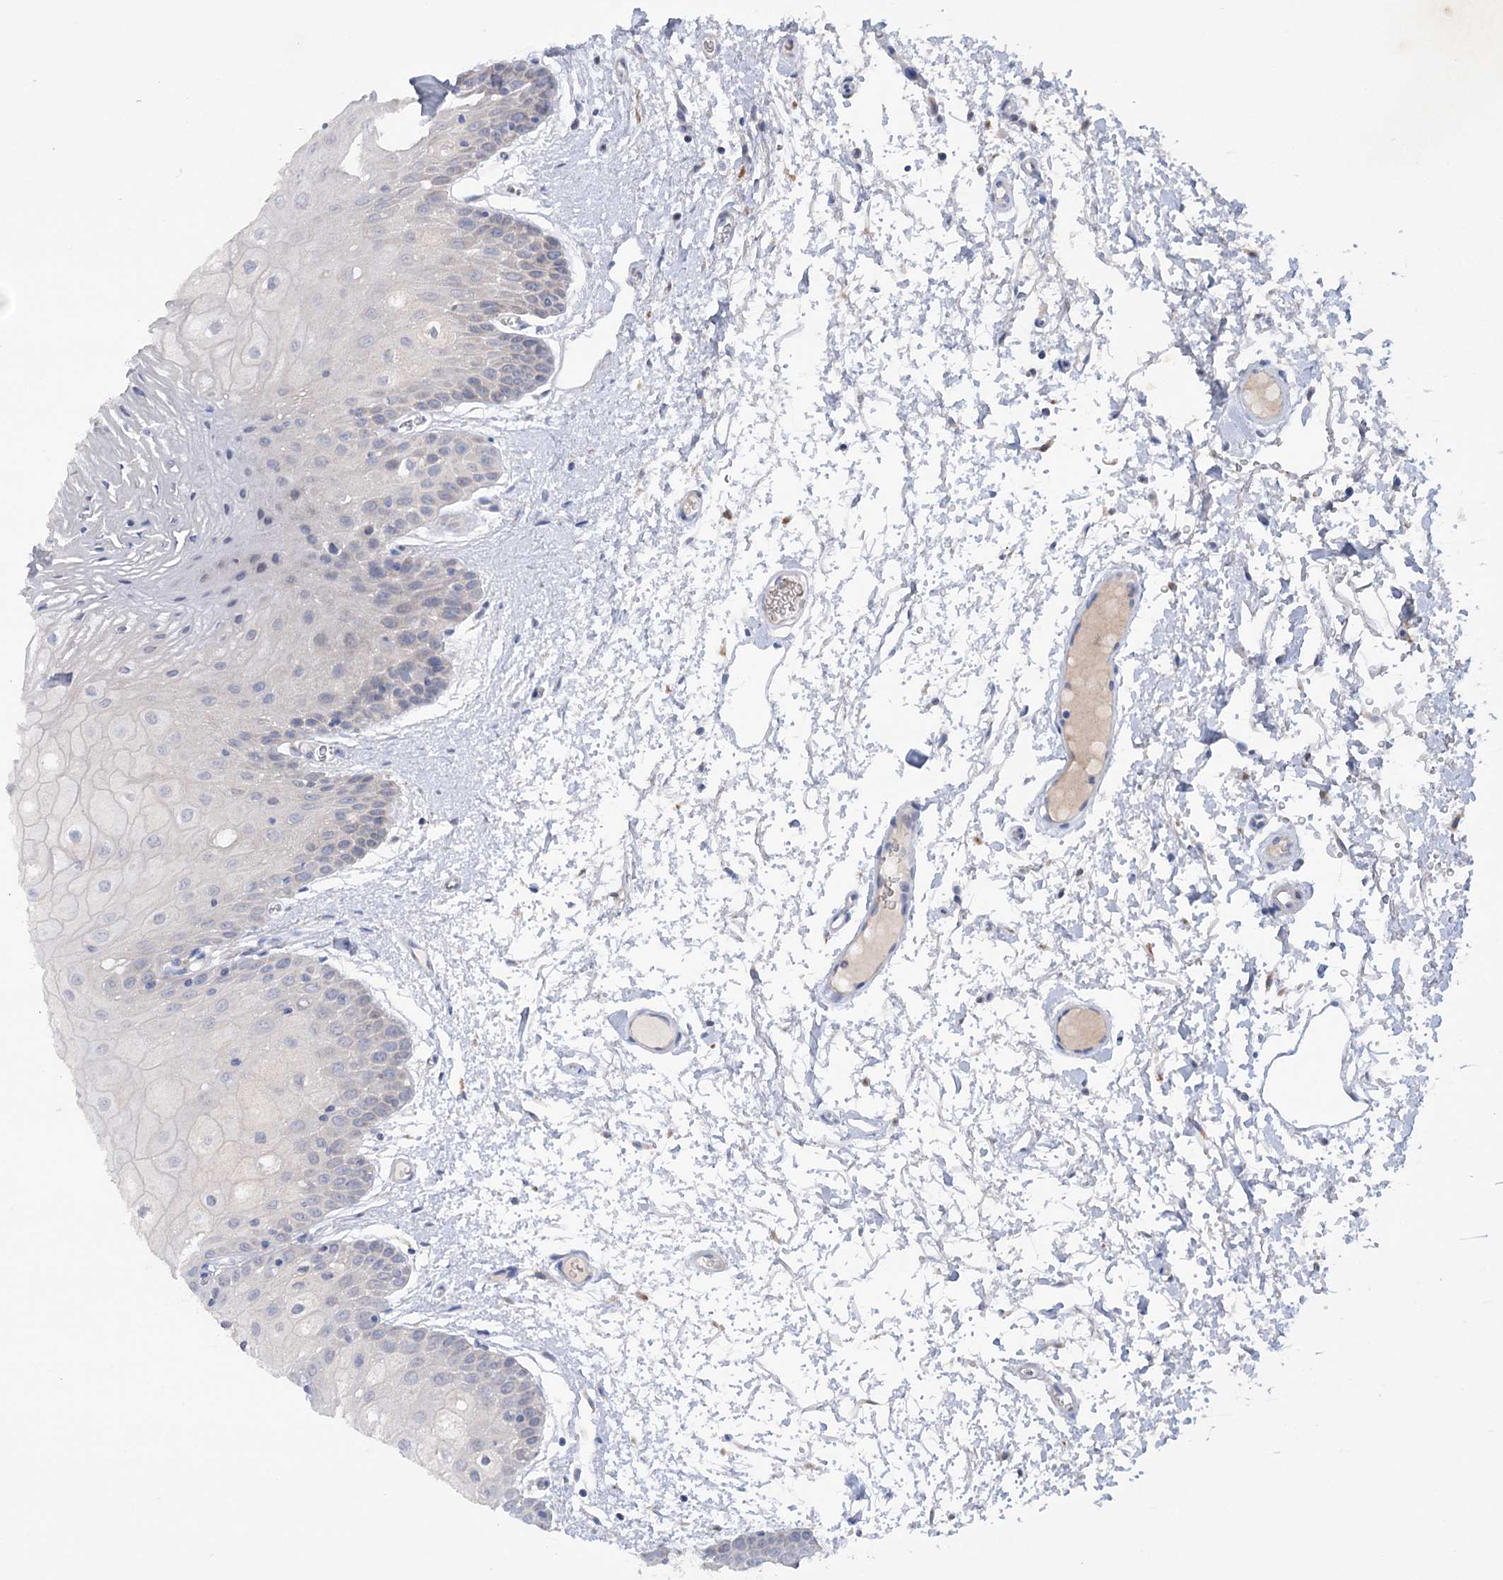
{"staining": {"intensity": "negative", "quantity": "none", "location": "none"}, "tissue": "oral mucosa", "cell_type": "Squamous epithelial cells", "image_type": "normal", "snomed": [{"axis": "morphology", "description": "Normal tissue, NOS"}, {"axis": "topography", "description": "Oral tissue"}, {"axis": "topography", "description": "Tounge, NOS"}], "caption": "DAB immunohistochemical staining of unremarkable human oral mucosa exhibits no significant positivity in squamous epithelial cells.", "gene": "MTCH2", "patient": {"sex": "female", "age": 73}}